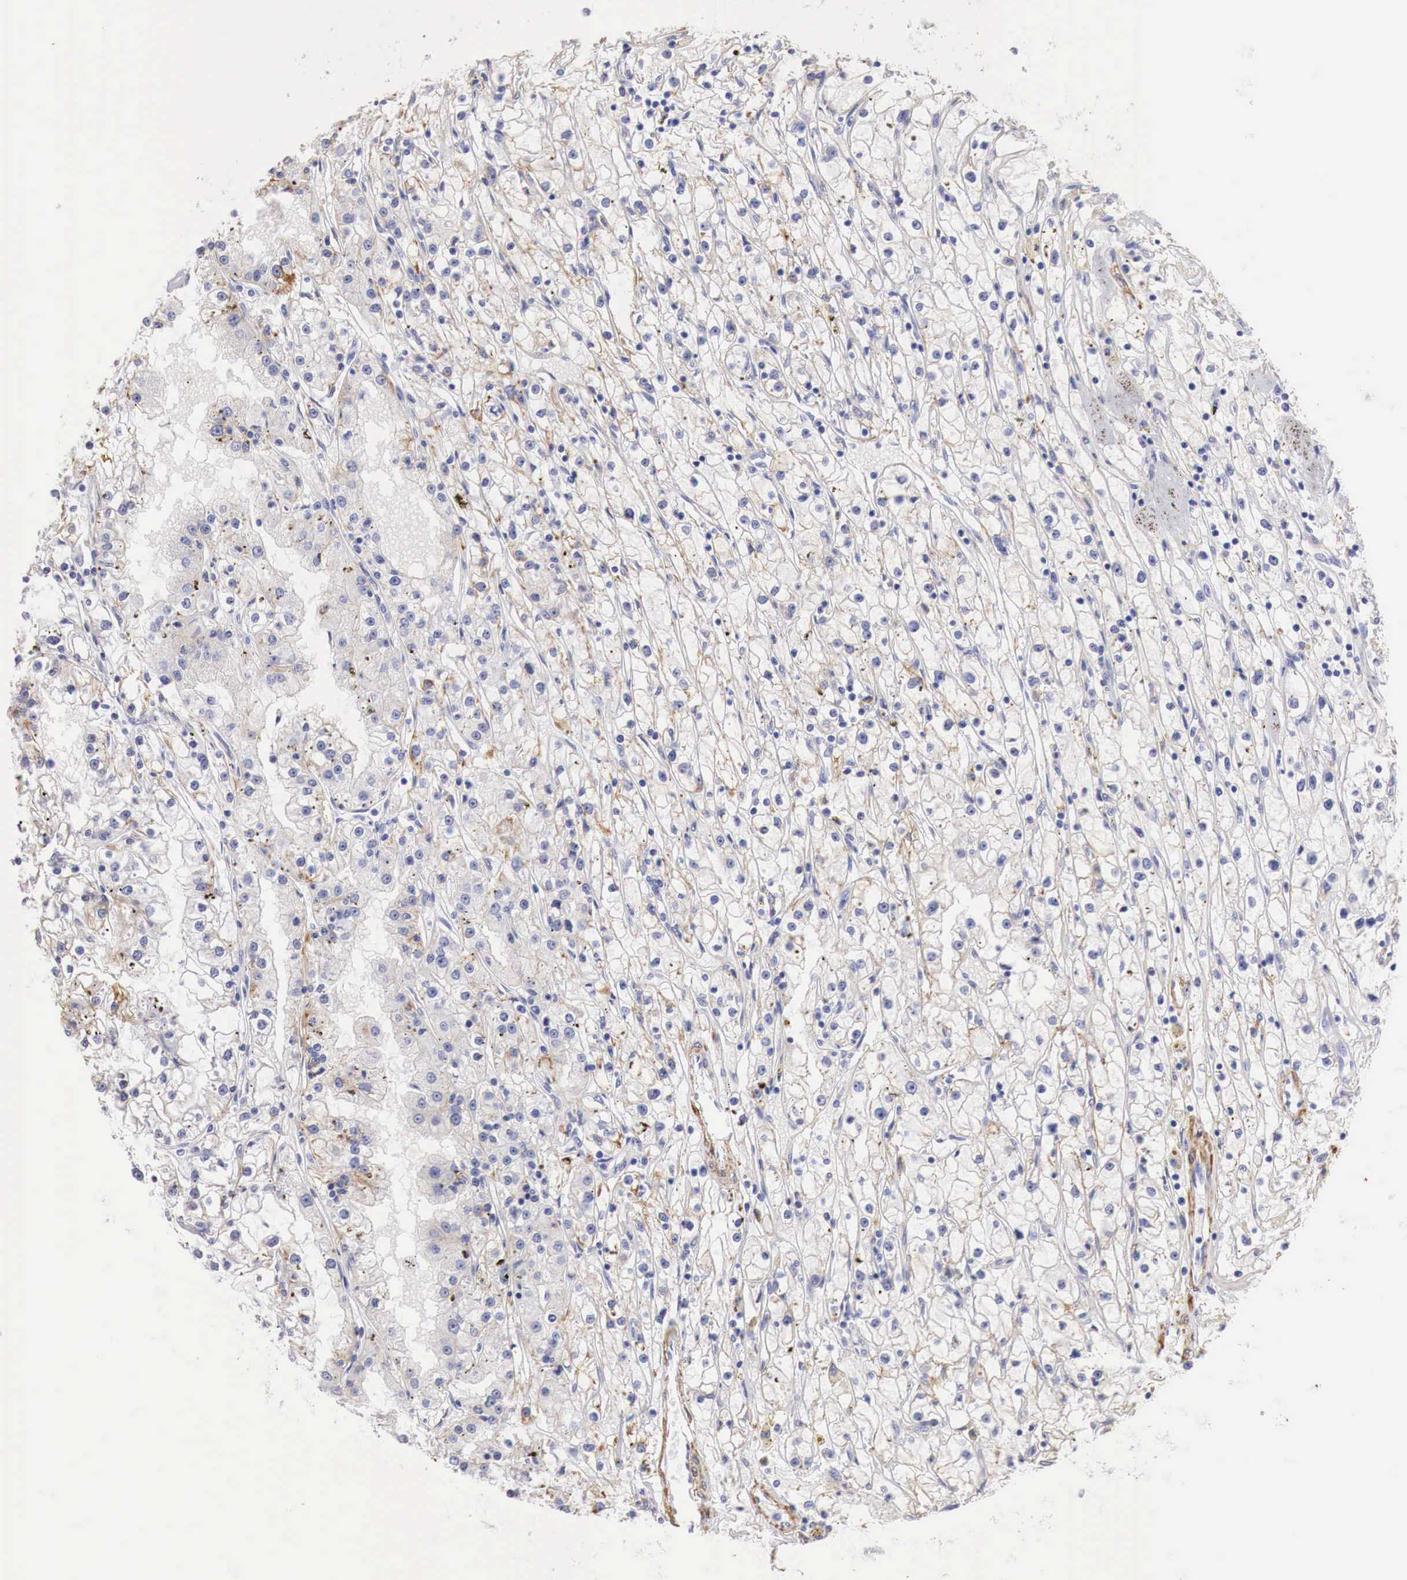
{"staining": {"intensity": "weak", "quantity": "<25%", "location": "cytoplasmic/membranous"}, "tissue": "renal cancer", "cell_type": "Tumor cells", "image_type": "cancer", "snomed": [{"axis": "morphology", "description": "Adenocarcinoma, NOS"}, {"axis": "topography", "description": "Kidney"}], "caption": "The immunohistochemistry (IHC) histopathology image has no significant positivity in tumor cells of renal adenocarcinoma tissue. The staining was performed using DAB (3,3'-diaminobenzidine) to visualize the protein expression in brown, while the nuclei were stained in blue with hematoxylin (Magnification: 20x).", "gene": "TPM1", "patient": {"sex": "male", "age": 56}}